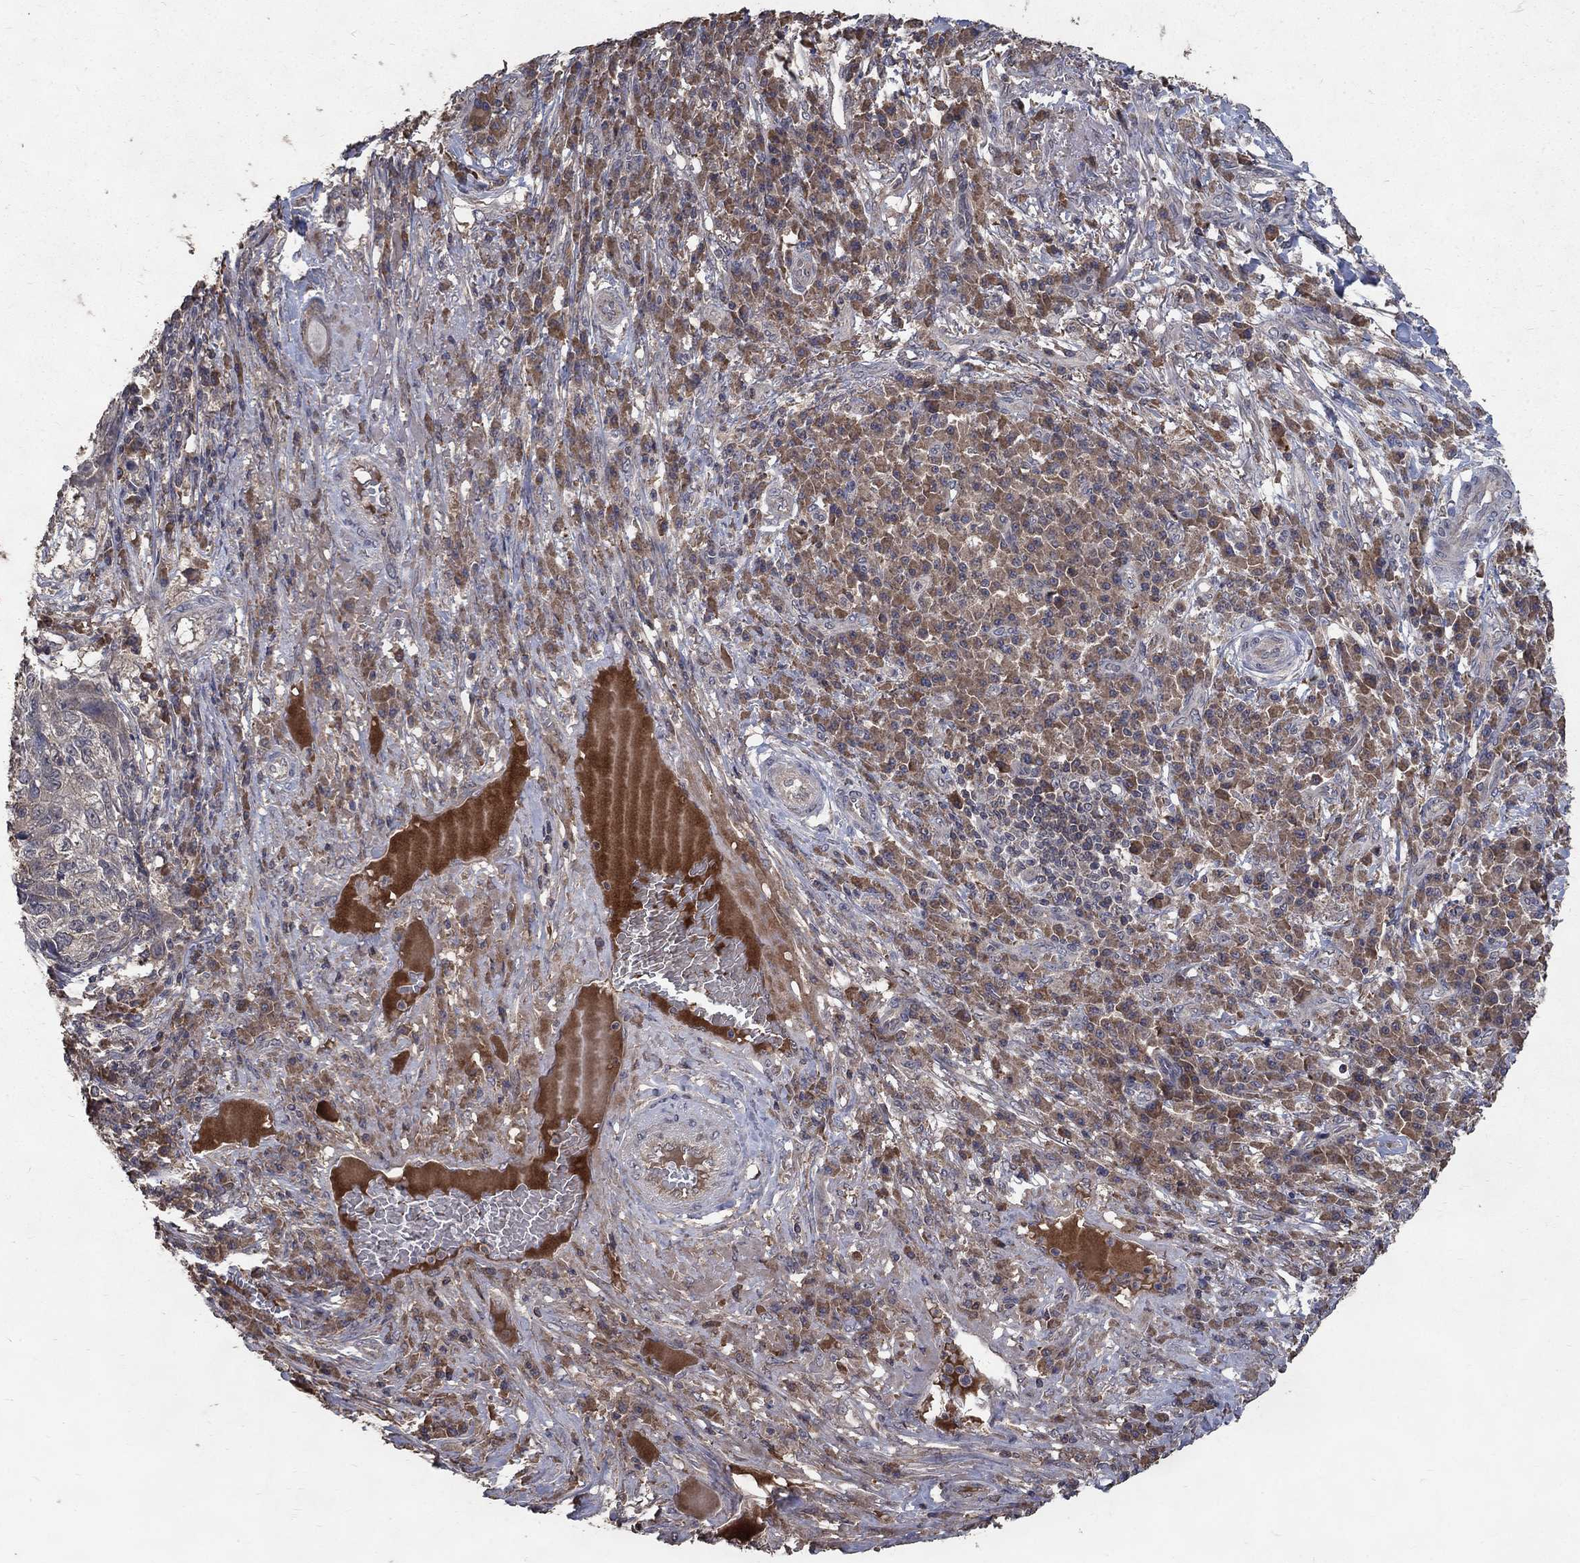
{"staining": {"intensity": "weak", "quantity": "25%-75%", "location": "cytoplasmic/membranous"}, "tissue": "skin cancer", "cell_type": "Tumor cells", "image_type": "cancer", "snomed": [{"axis": "morphology", "description": "Squamous cell carcinoma, NOS"}, {"axis": "topography", "description": "Skin"}], "caption": "A low amount of weak cytoplasmic/membranous positivity is present in approximately 25%-75% of tumor cells in skin squamous cell carcinoma tissue.", "gene": "C17orf75", "patient": {"sex": "male", "age": 92}}